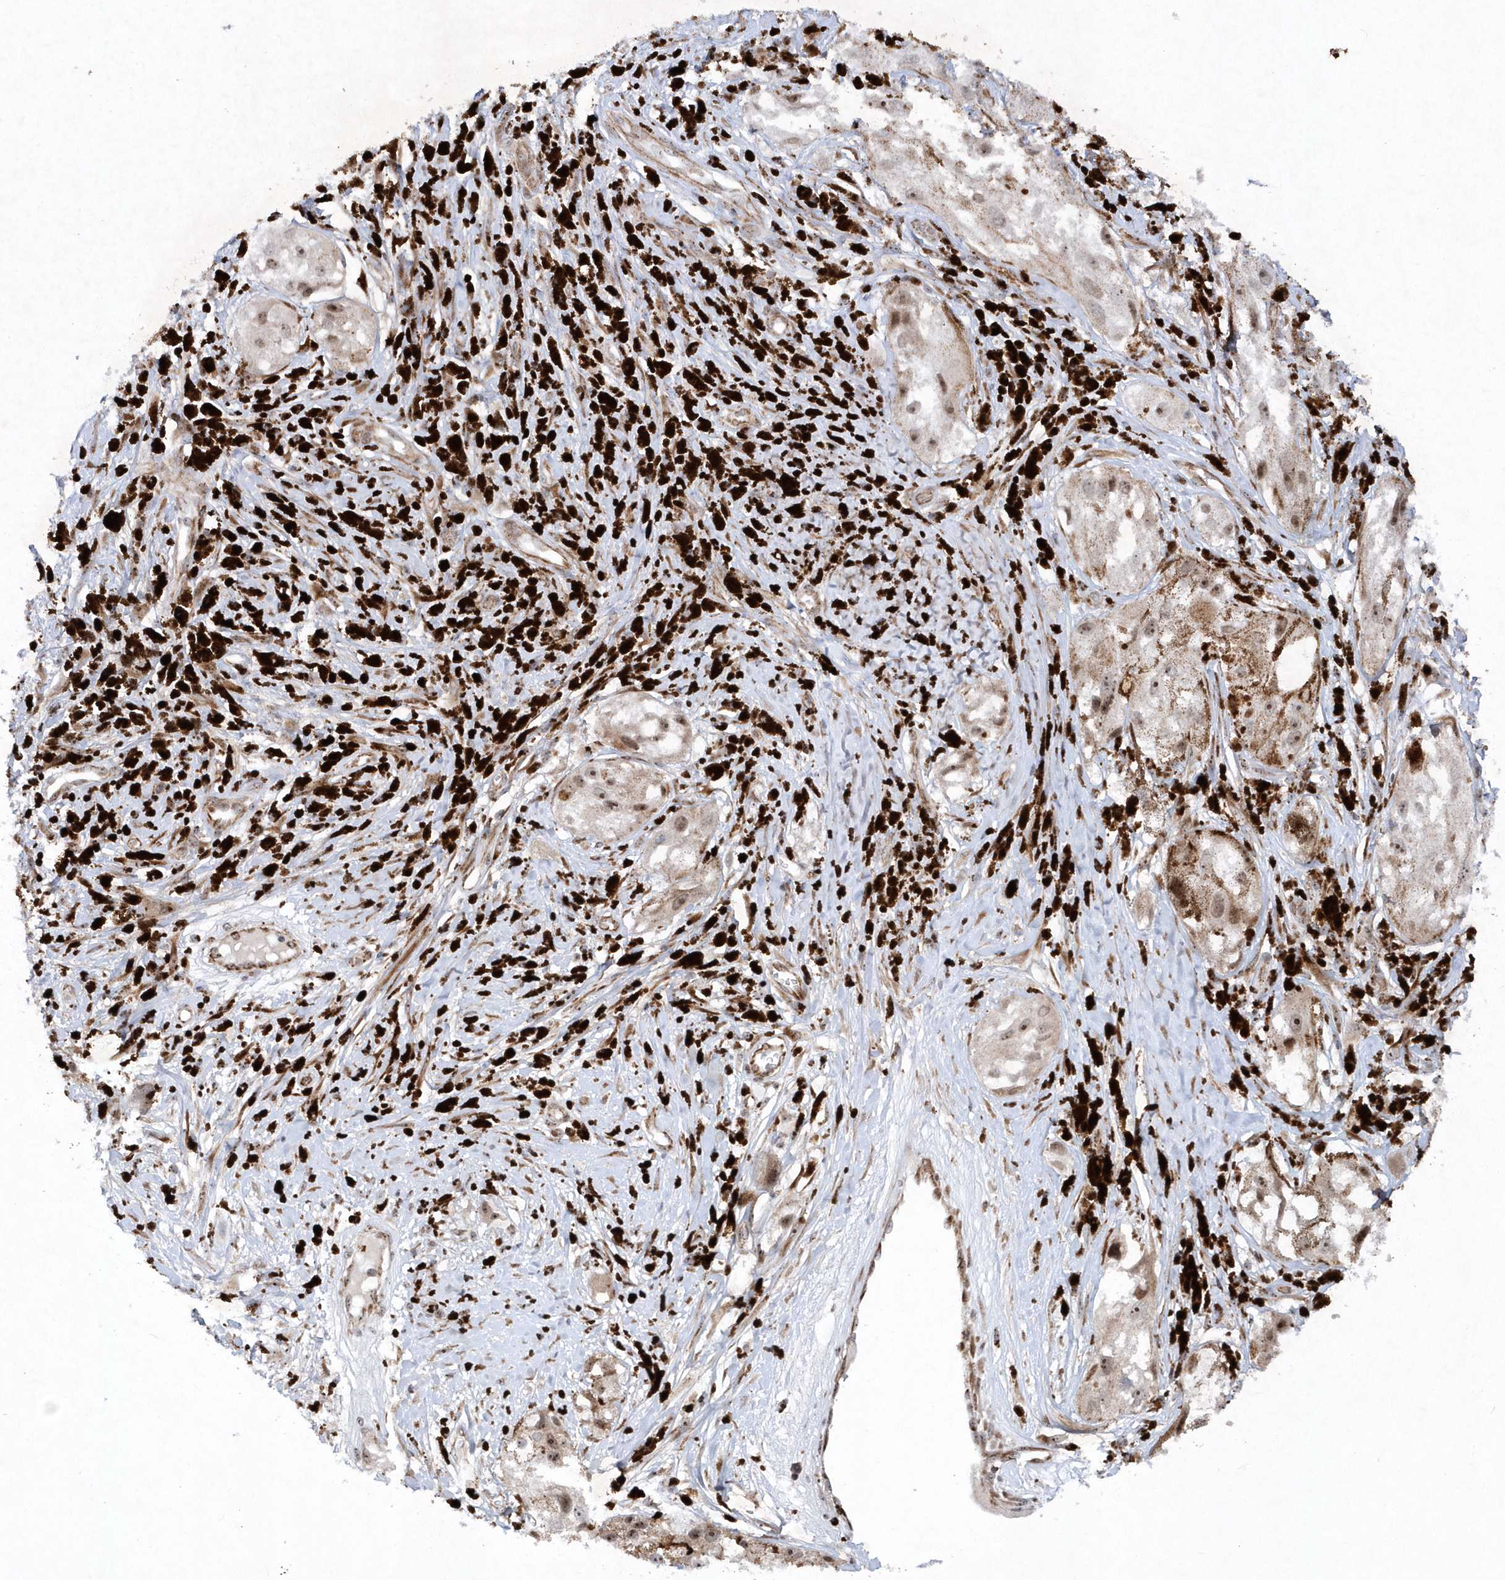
{"staining": {"intensity": "moderate", "quantity": "25%-75%", "location": "cytoplasmic/membranous,nuclear"}, "tissue": "melanoma", "cell_type": "Tumor cells", "image_type": "cancer", "snomed": [{"axis": "morphology", "description": "Malignant melanoma, NOS"}, {"axis": "topography", "description": "Skin"}], "caption": "Melanoma stained with a protein marker reveals moderate staining in tumor cells.", "gene": "SOWAHB", "patient": {"sex": "male", "age": 88}}